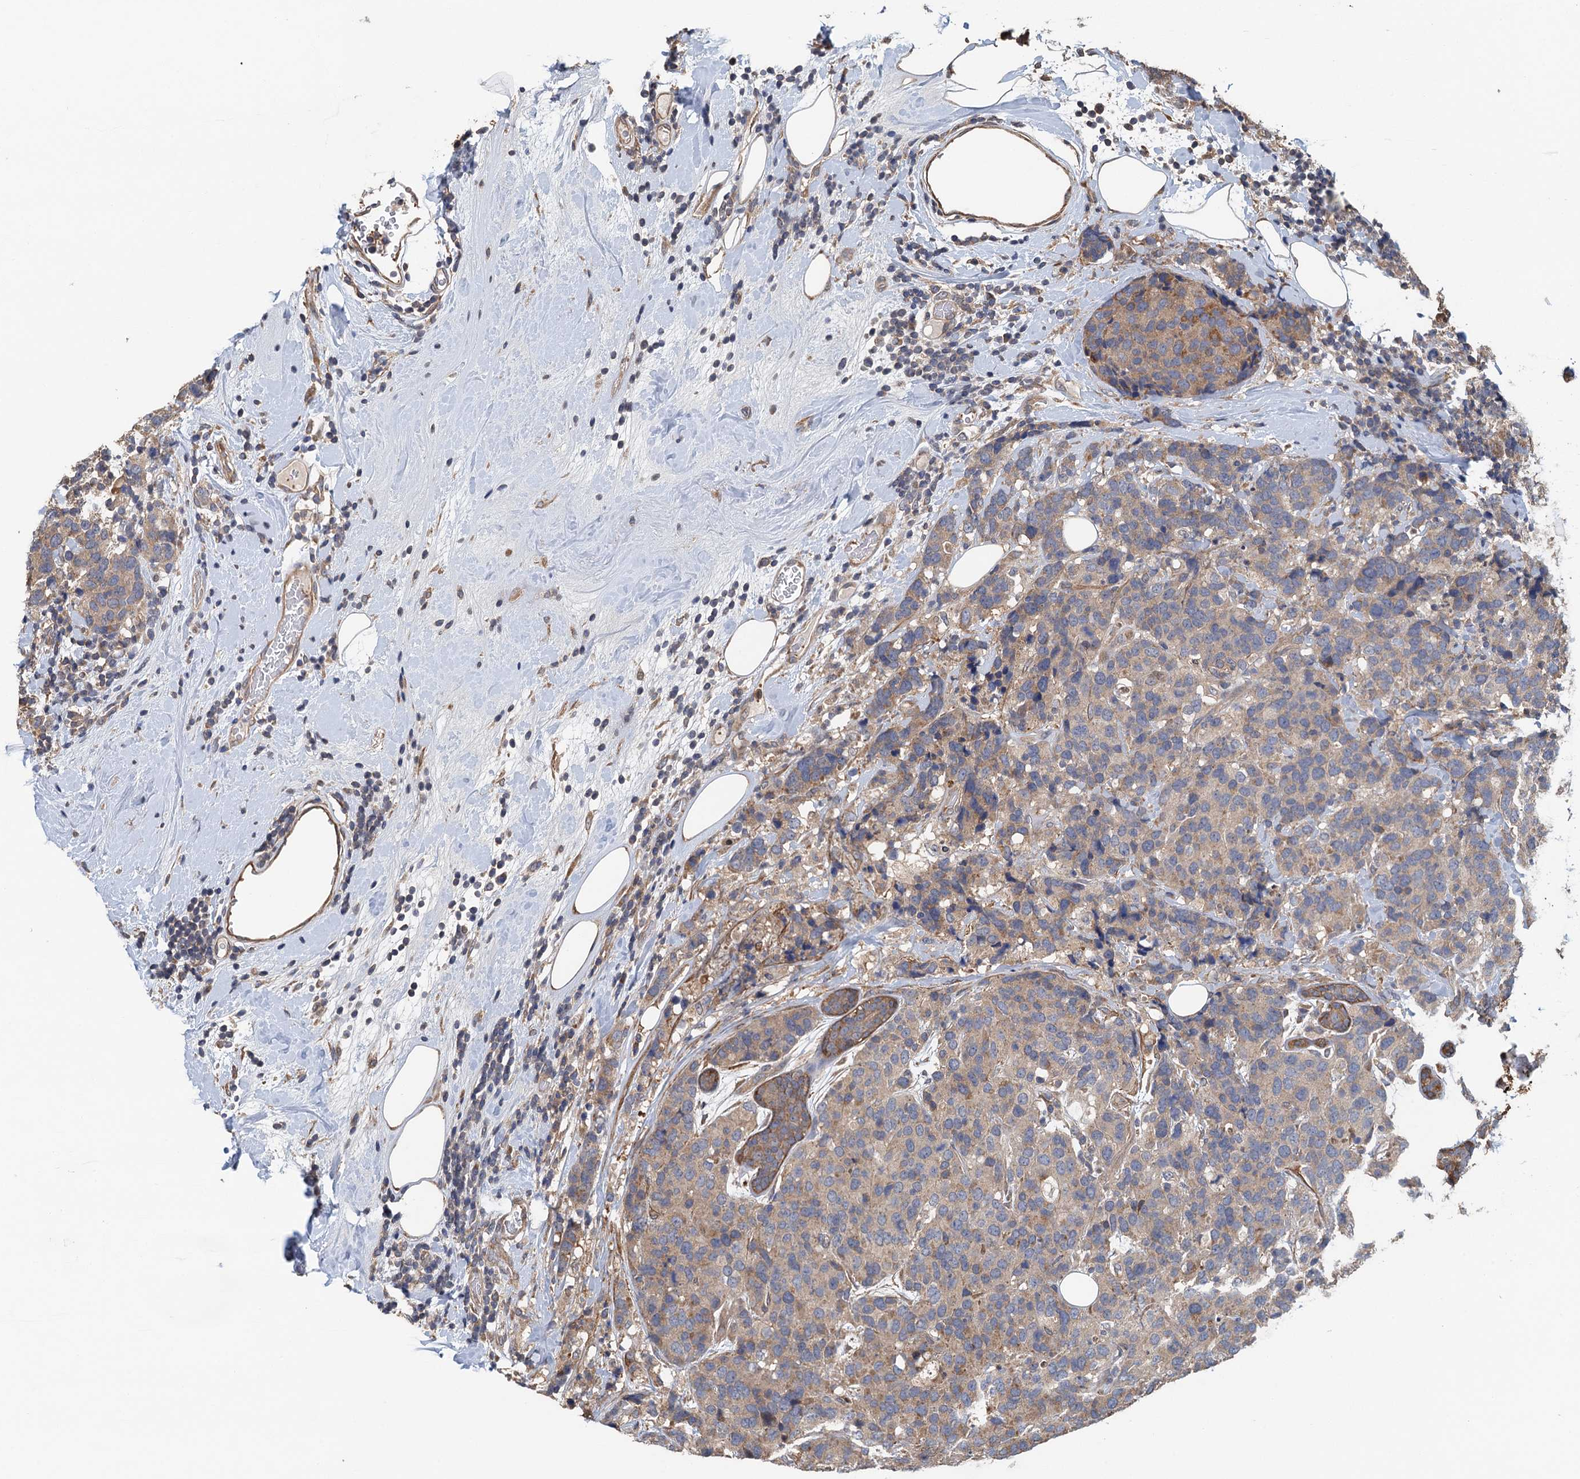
{"staining": {"intensity": "weak", "quantity": ">75%", "location": "cytoplasmic/membranous"}, "tissue": "breast cancer", "cell_type": "Tumor cells", "image_type": "cancer", "snomed": [{"axis": "morphology", "description": "Lobular carcinoma"}, {"axis": "topography", "description": "Breast"}], "caption": "Immunohistochemistry staining of lobular carcinoma (breast), which demonstrates low levels of weak cytoplasmic/membranous expression in about >75% of tumor cells indicating weak cytoplasmic/membranous protein staining. The staining was performed using DAB (brown) for protein detection and nuclei were counterstained in hematoxylin (blue).", "gene": "MEAK7", "patient": {"sex": "female", "age": 59}}